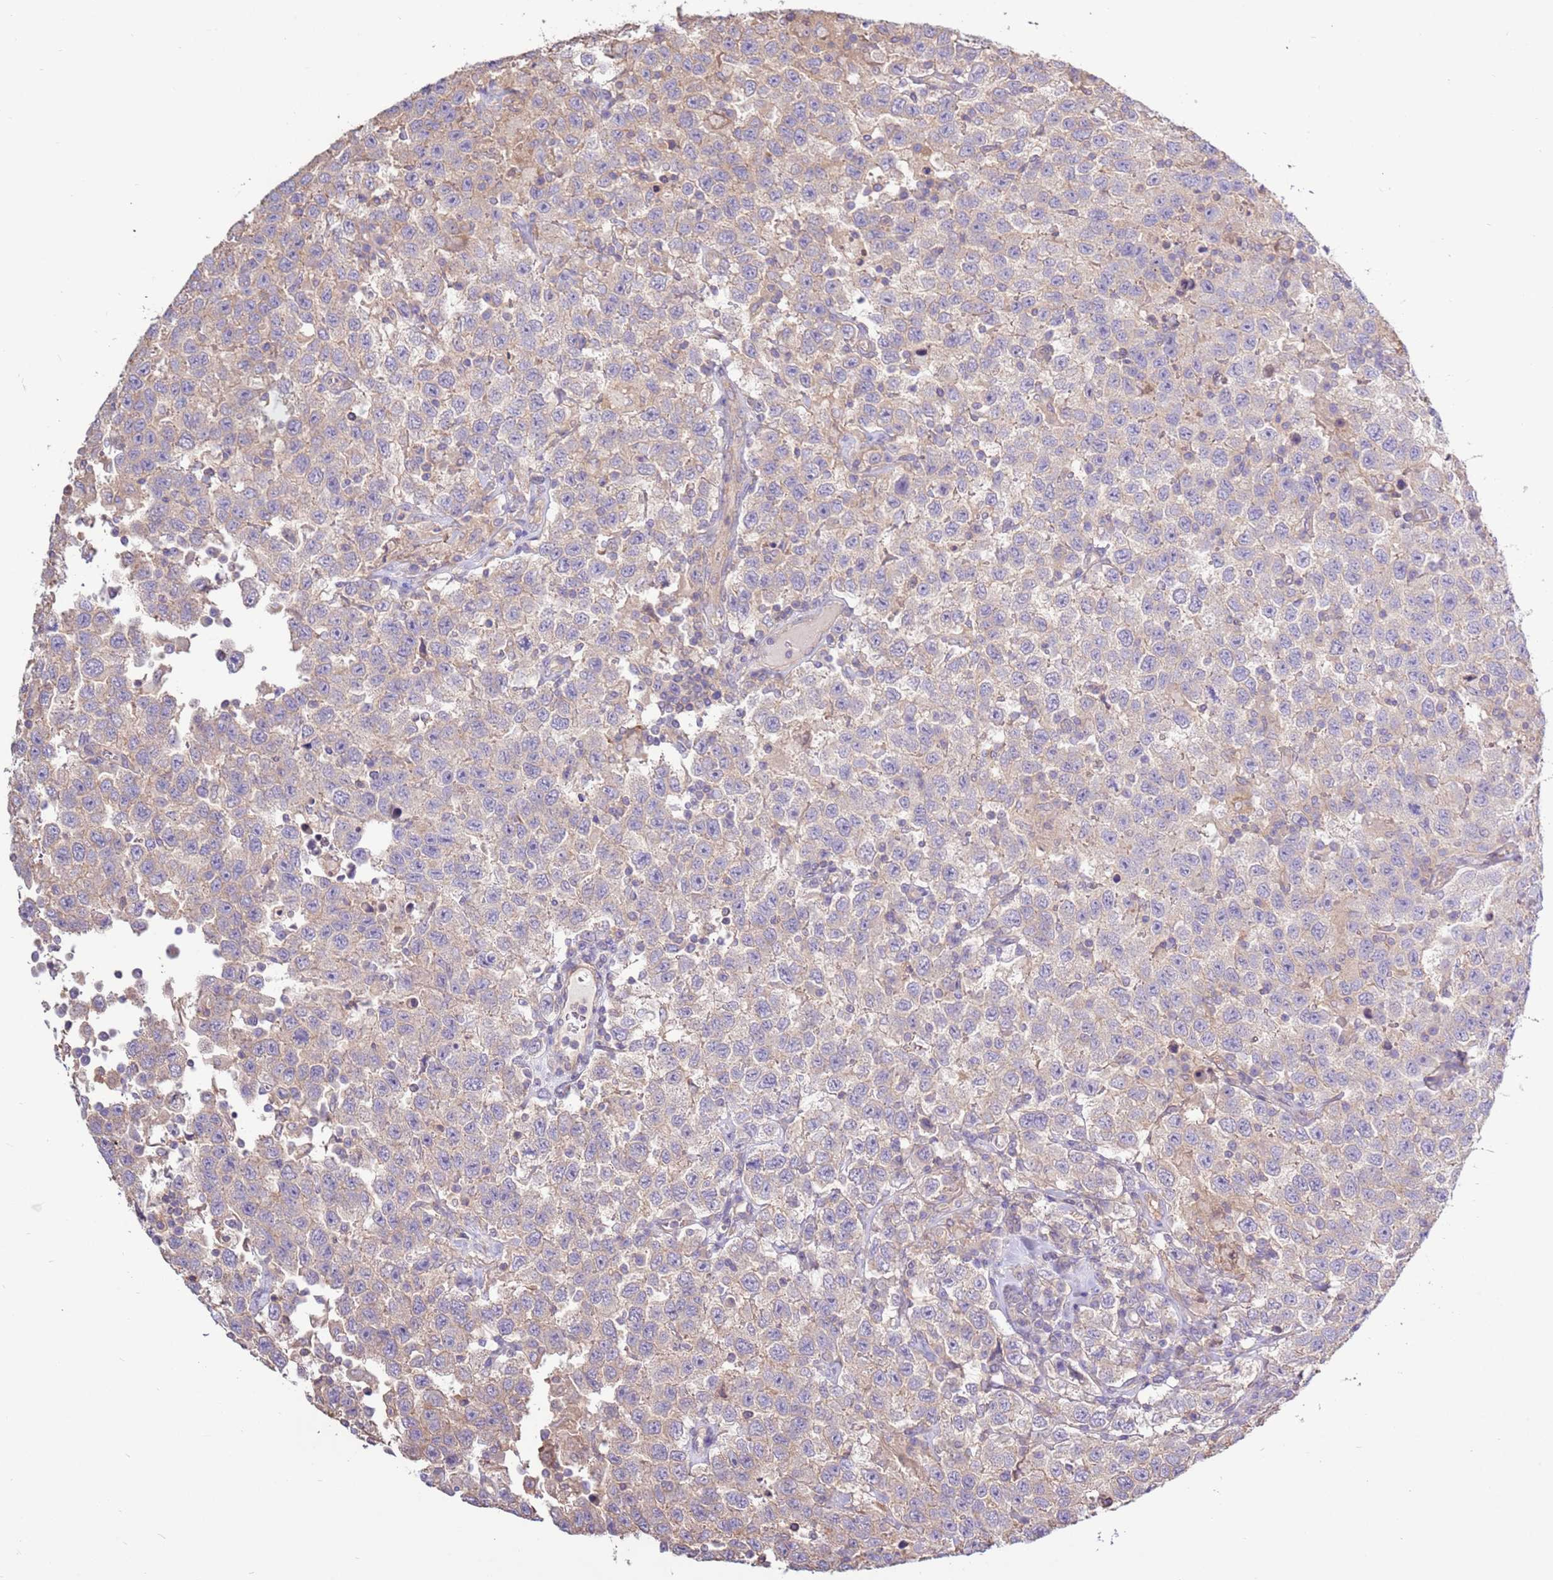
{"staining": {"intensity": "negative", "quantity": "none", "location": "none"}, "tissue": "testis cancer", "cell_type": "Tumor cells", "image_type": "cancer", "snomed": [{"axis": "morphology", "description": "Seminoma, NOS"}, {"axis": "topography", "description": "Testis"}], "caption": "Image shows no significant protein positivity in tumor cells of testis cancer (seminoma).", "gene": "EVA1B", "patient": {"sex": "male", "age": 41}}